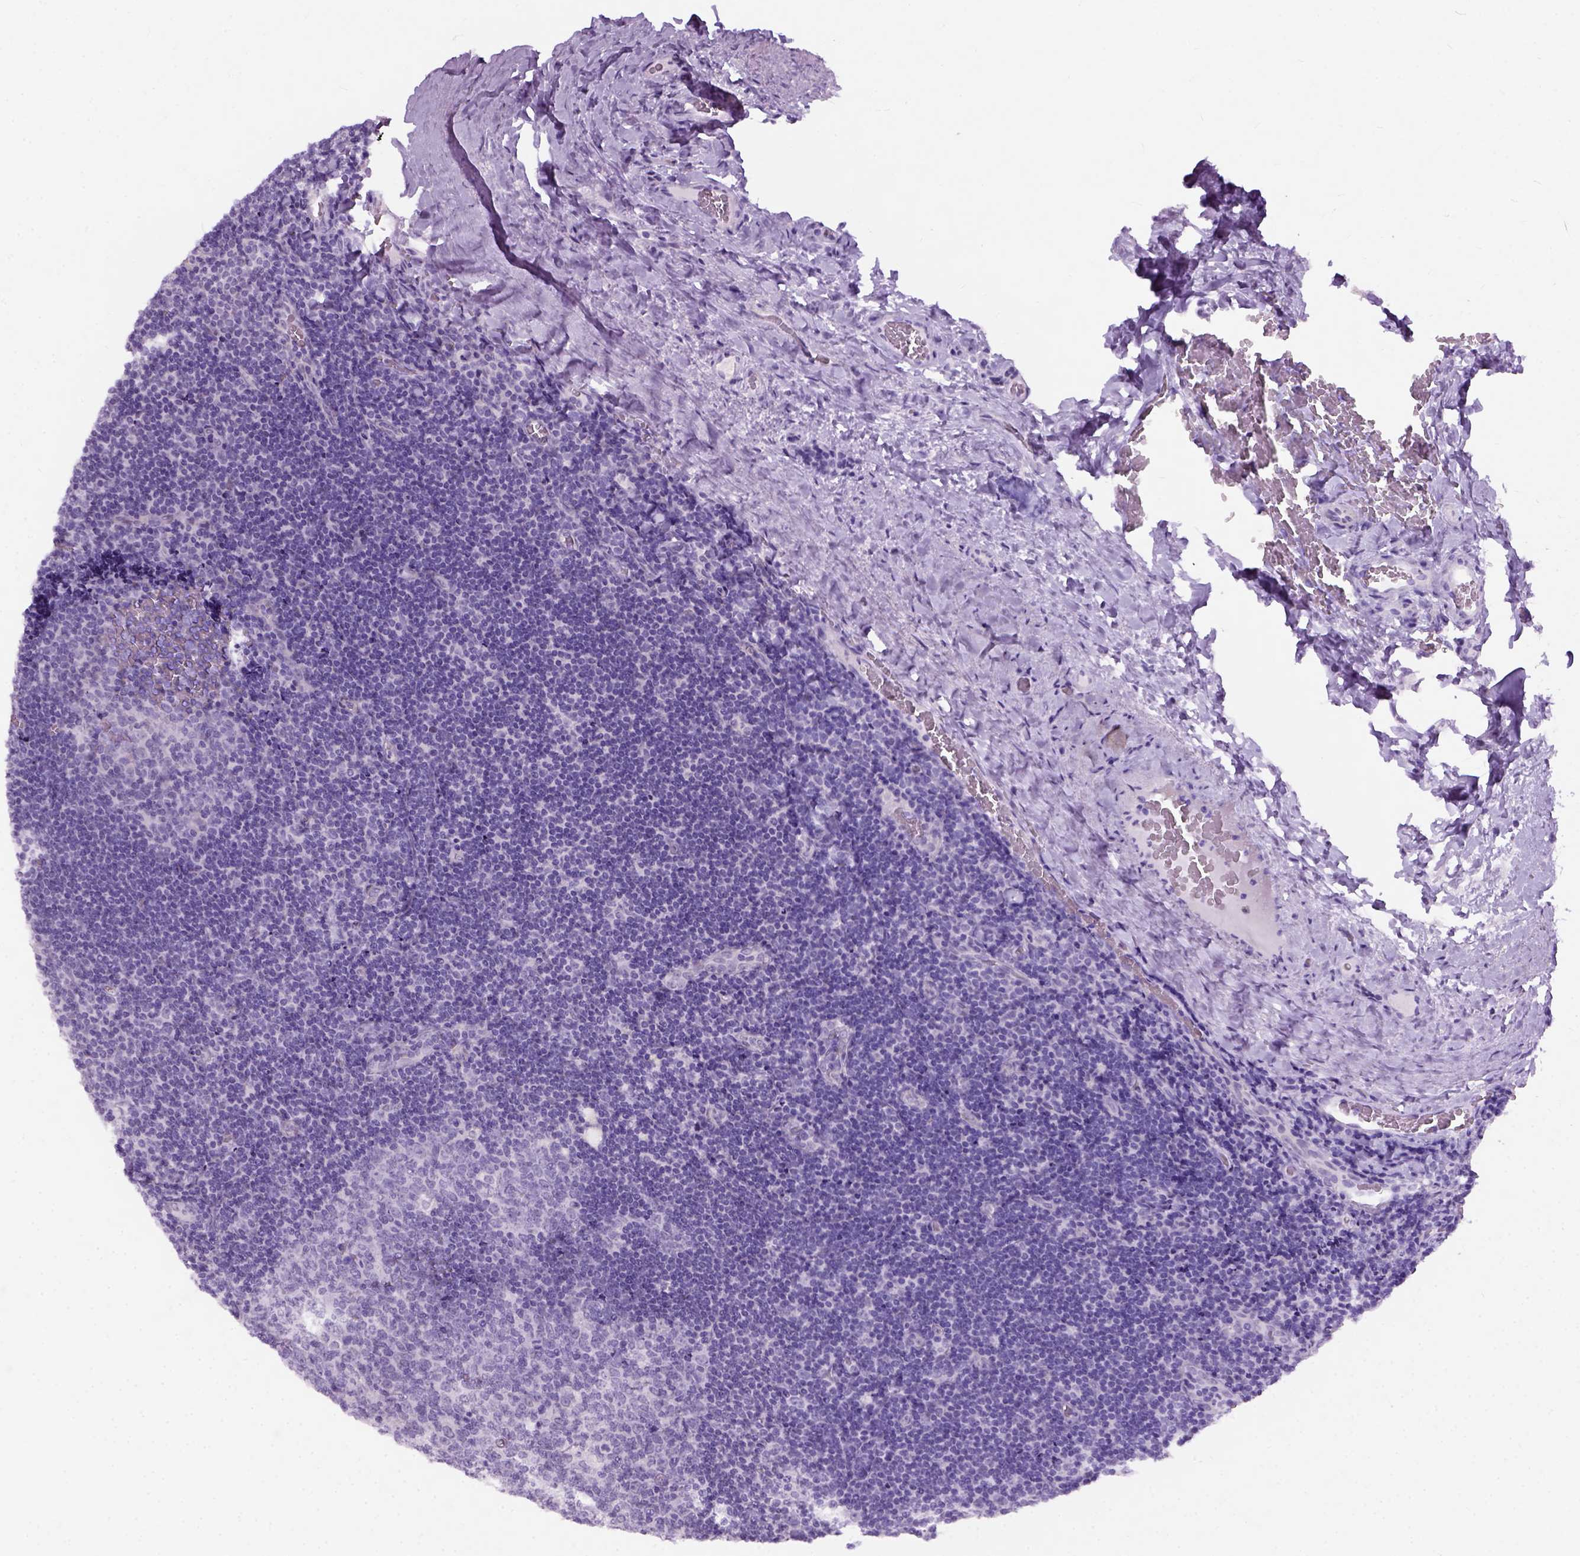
{"staining": {"intensity": "negative", "quantity": "none", "location": "none"}, "tissue": "tonsil", "cell_type": "Germinal center cells", "image_type": "normal", "snomed": [{"axis": "morphology", "description": "Normal tissue, NOS"}, {"axis": "morphology", "description": "Inflammation, NOS"}, {"axis": "topography", "description": "Tonsil"}], "caption": "Tonsil was stained to show a protein in brown. There is no significant expression in germinal center cells. (DAB (3,3'-diaminobenzidine) immunohistochemistry (IHC) with hematoxylin counter stain).", "gene": "AXDND1", "patient": {"sex": "female", "age": 31}}